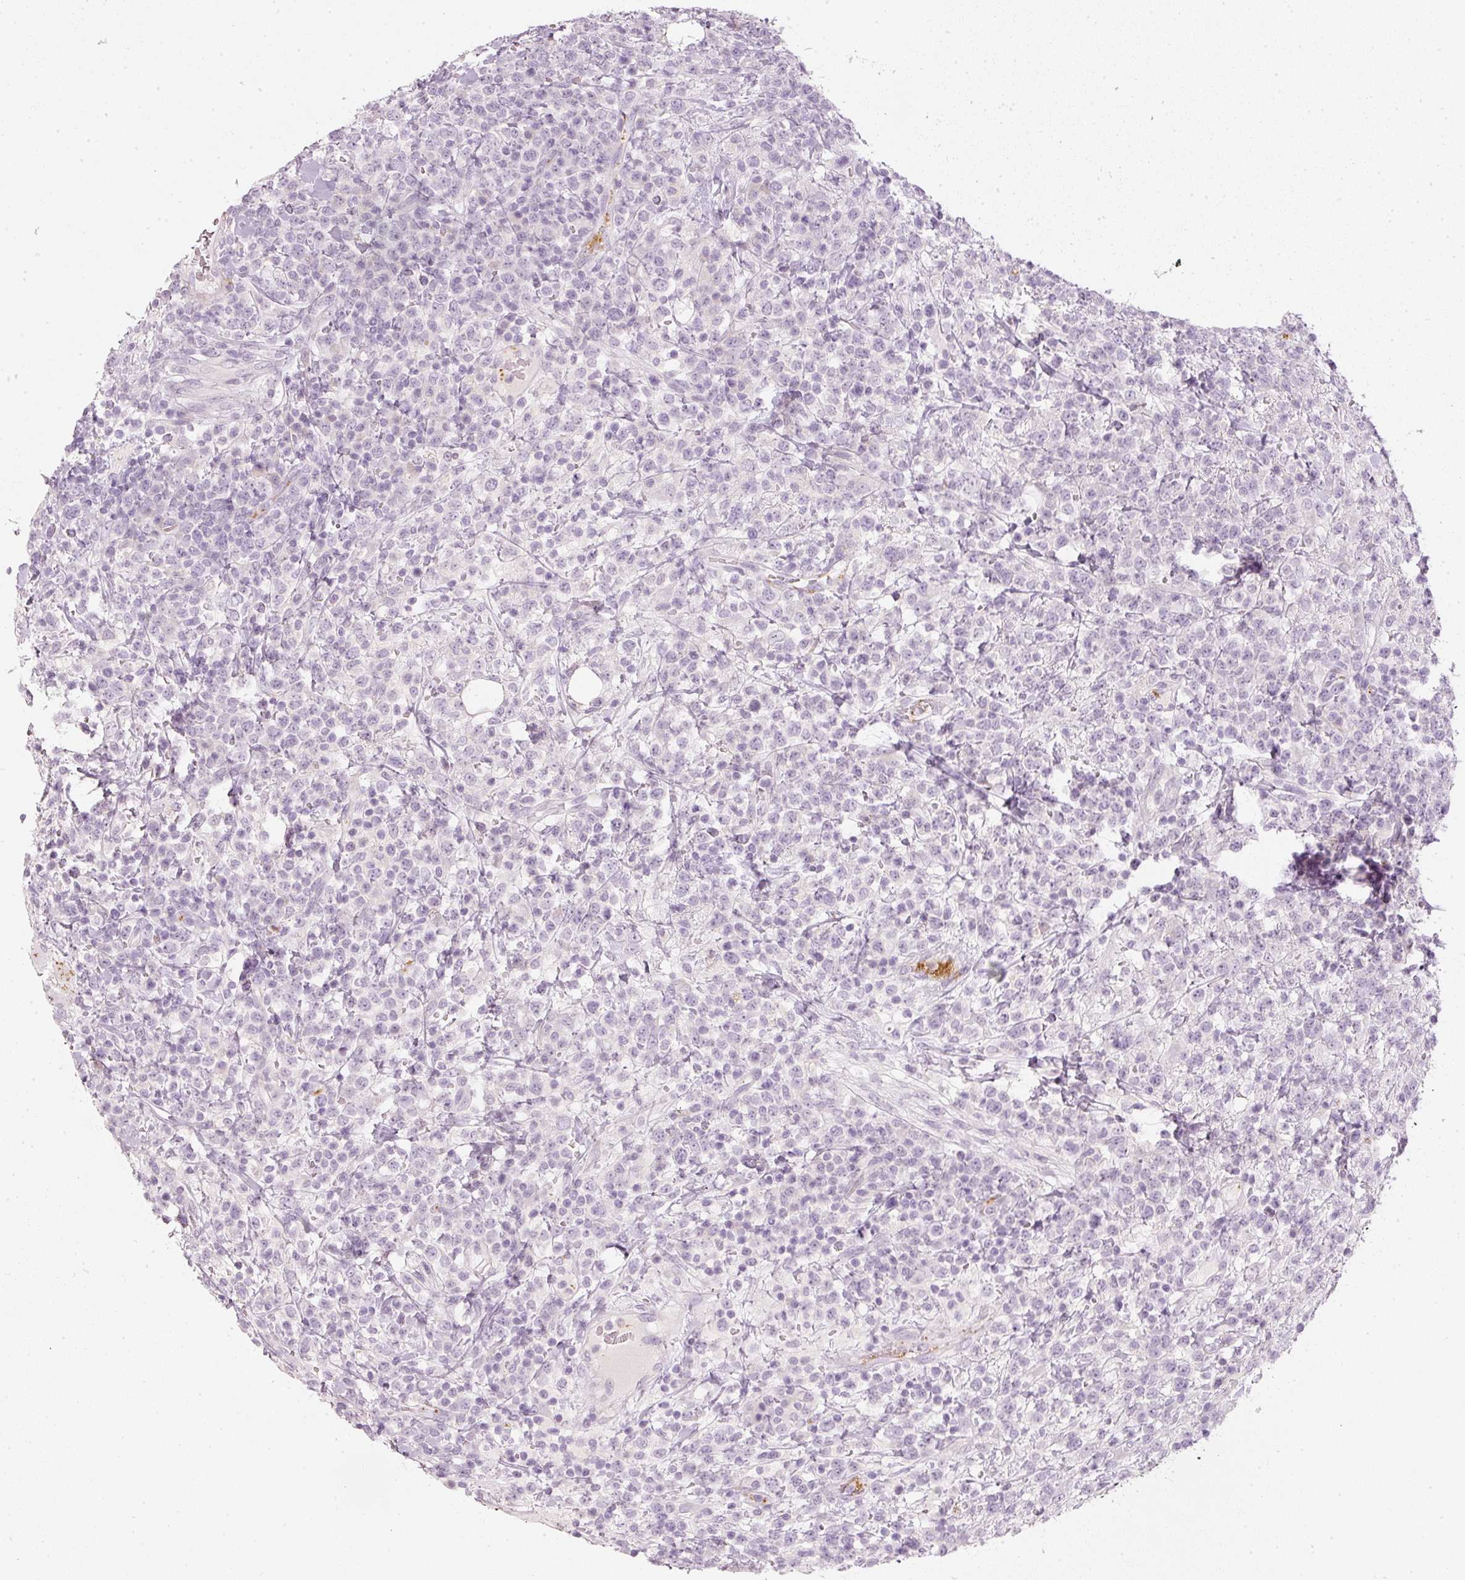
{"staining": {"intensity": "negative", "quantity": "none", "location": "none"}, "tissue": "lymphoma", "cell_type": "Tumor cells", "image_type": "cancer", "snomed": [{"axis": "morphology", "description": "Malignant lymphoma, non-Hodgkin's type, High grade"}, {"axis": "topography", "description": "Colon"}], "caption": "High power microscopy histopathology image of an immunohistochemistry histopathology image of malignant lymphoma, non-Hodgkin's type (high-grade), revealing no significant positivity in tumor cells.", "gene": "LECT2", "patient": {"sex": "female", "age": 53}}